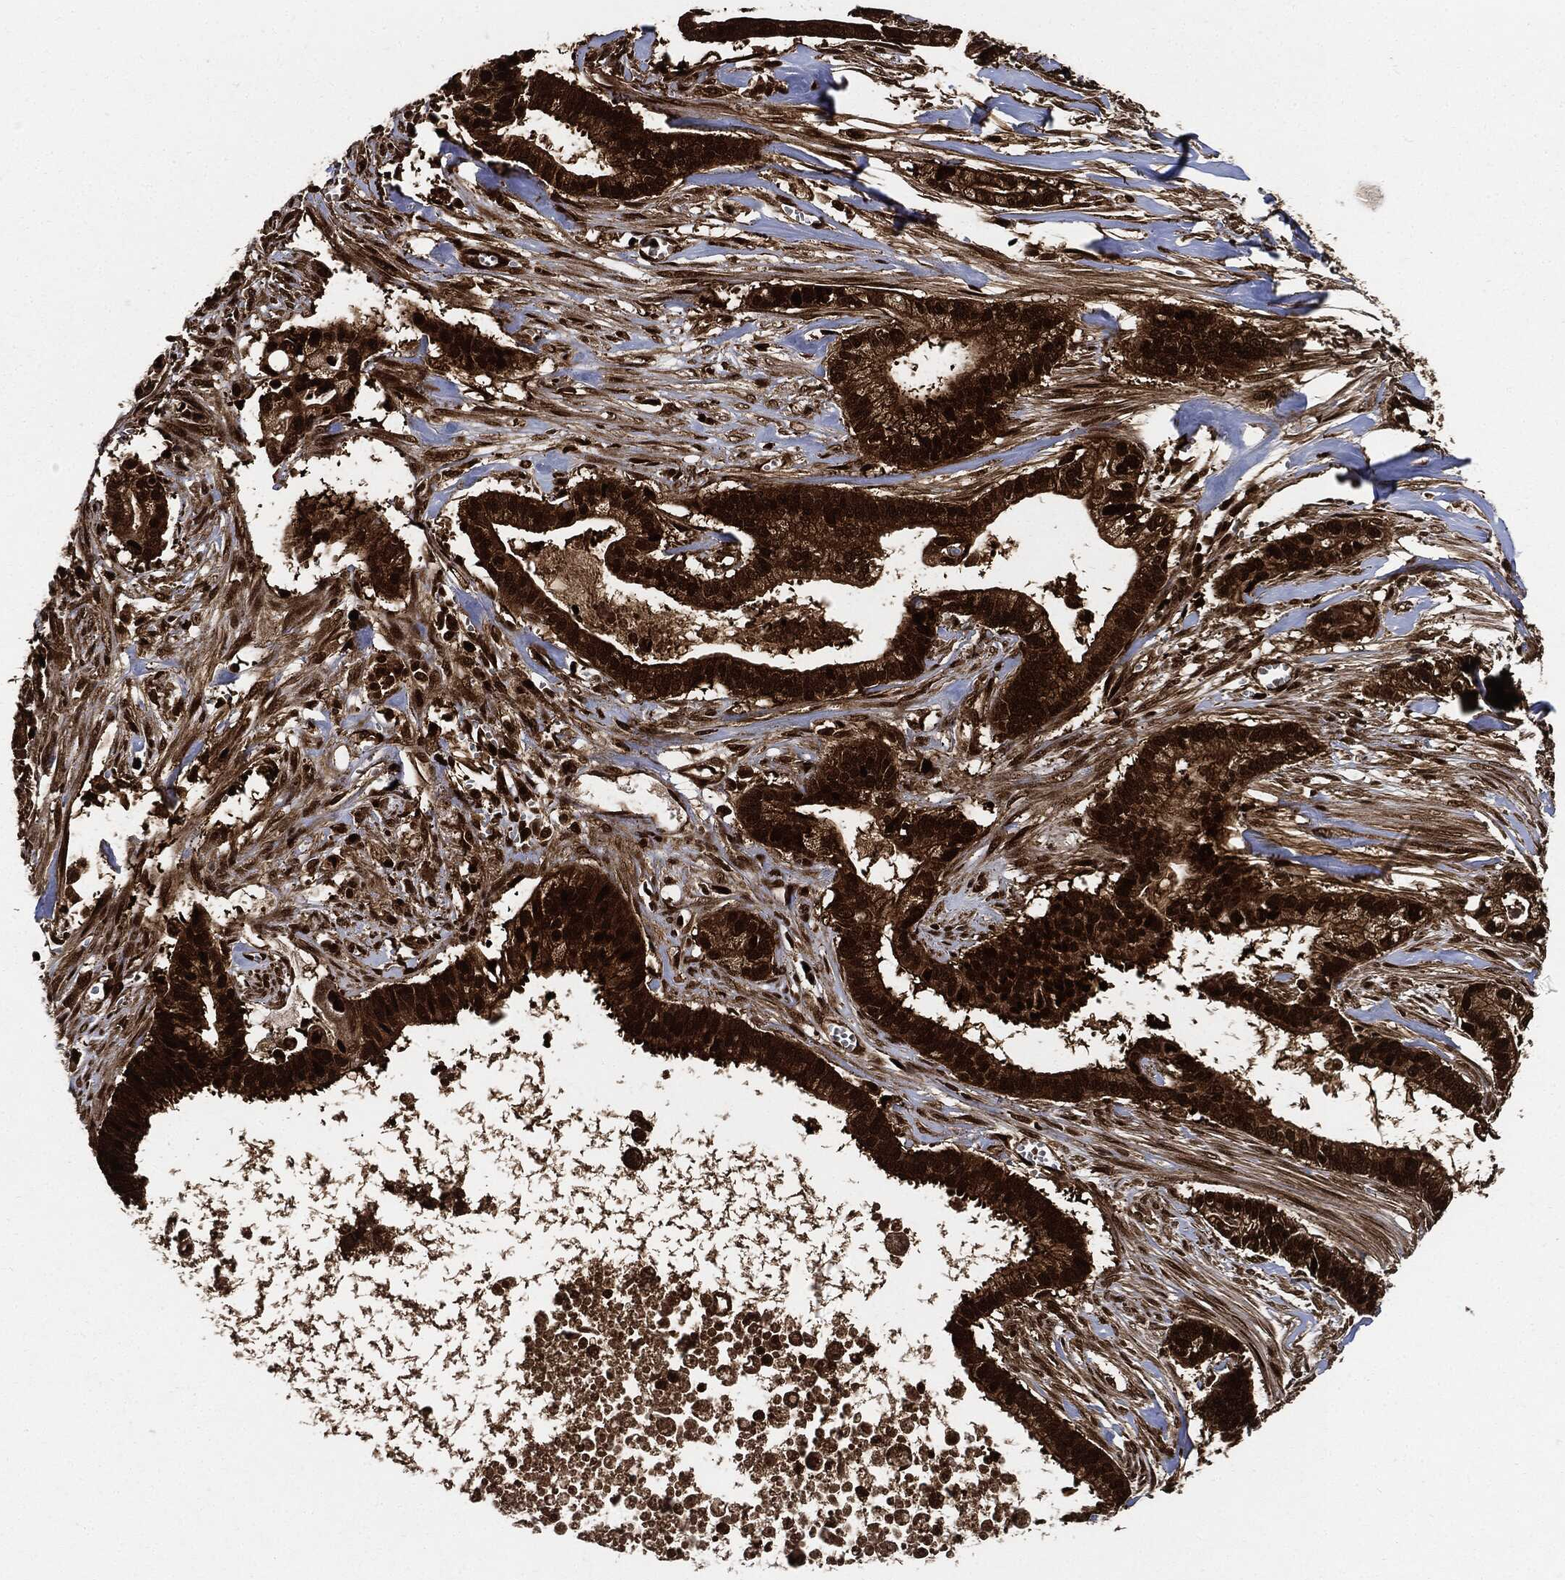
{"staining": {"intensity": "strong", "quantity": ">75%", "location": "cytoplasmic/membranous"}, "tissue": "pancreatic cancer", "cell_type": "Tumor cells", "image_type": "cancer", "snomed": [{"axis": "morphology", "description": "Adenocarcinoma, NOS"}, {"axis": "topography", "description": "Pancreas"}], "caption": "Adenocarcinoma (pancreatic) tissue demonstrates strong cytoplasmic/membranous expression in approximately >75% of tumor cells", "gene": "YWHAB", "patient": {"sex": "male", "age": 61}}